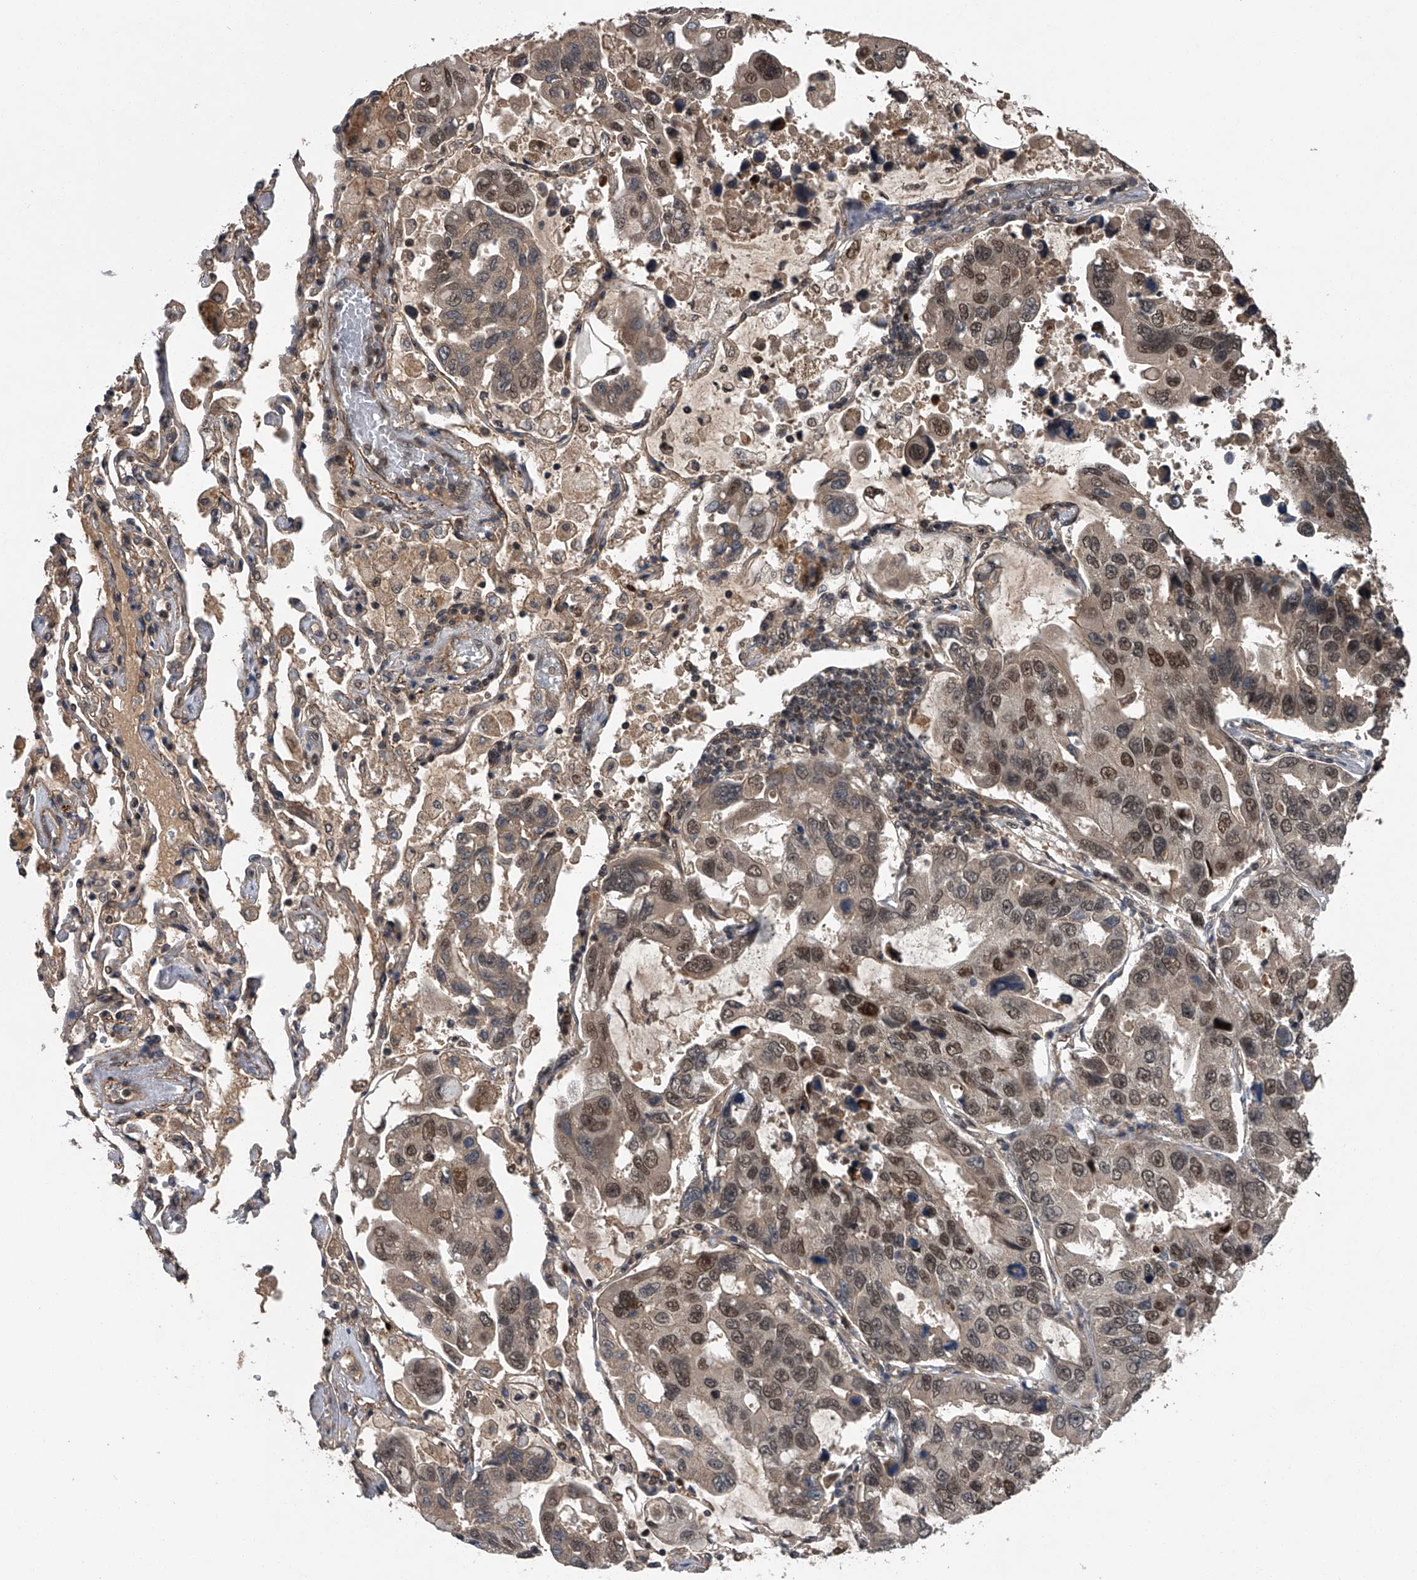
{"staining": {"intensity": "moderate", "quantity": ">75%", "location": "cytoplasmic/membranous,nuclear"}, "tissue": "lung cancer", "cell_type": "Tumor cells", "image_type": "cancer", "snomed": [{"axis": "morphology", "description": "Adenocarcinoma, NOS"}, {"axis": "topography", "description": "Lung"}], "caption": "The micrograph exhibits staining of adenocarcinoma (lung), revealing moderate cytoplasmic/membranous and nuclear protein staining (brown color) within tumor cells. Using DAB (3,3'-diaminobenzidine) (brown) and hematoxylin (blue) stains, captured at high magnification using brightfield microscopy.", "gene": "SLC12A8", "patient": {"sex": "male", "age": 64}}